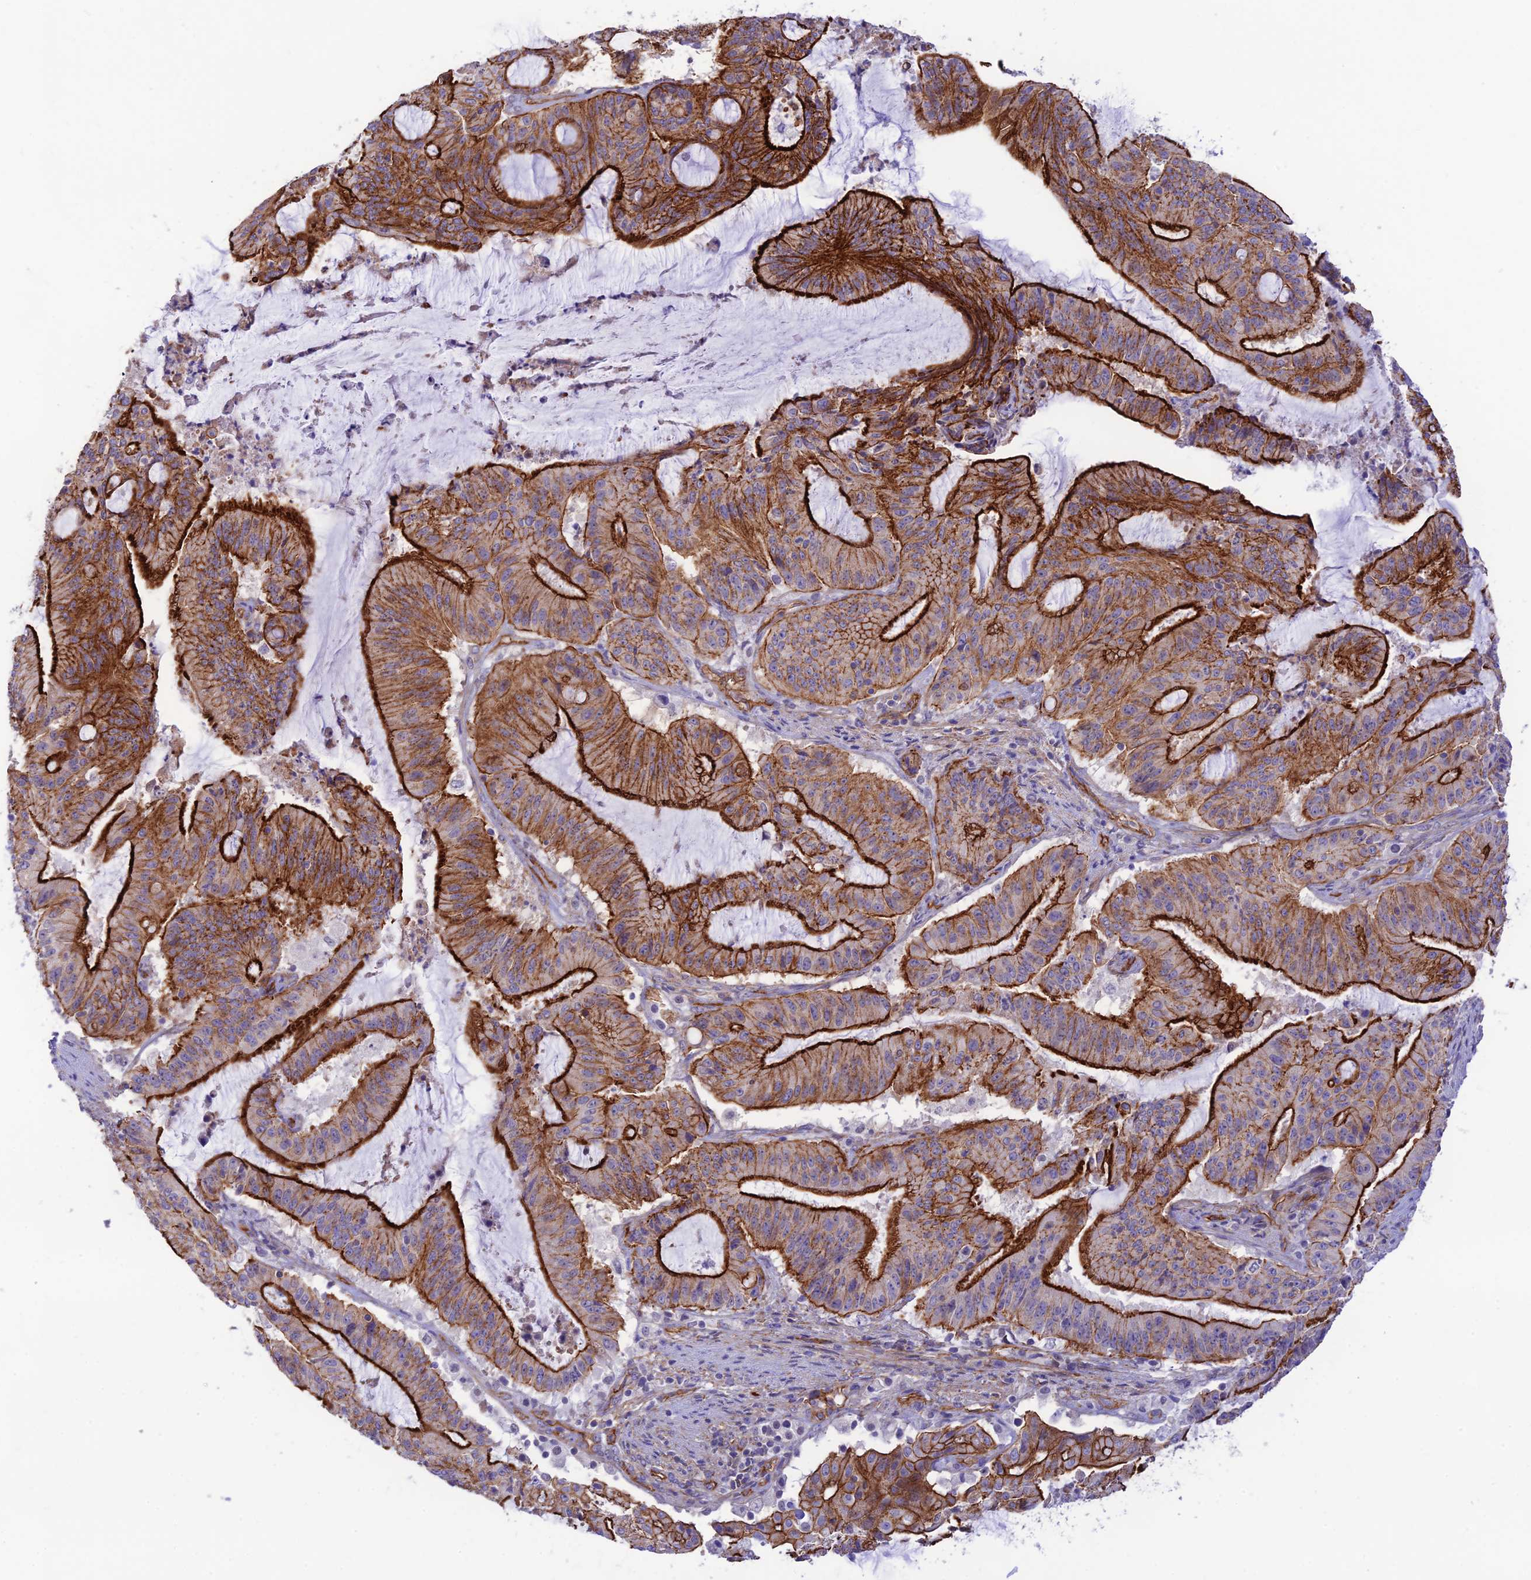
{"staining": {"intensity": "strong", "quantity": "25%-75%", "location": "cytoplasmic/membranous"}, "tissue": "liver cancer", "cell_type": "Tumor cells", "image_type": "cancer", "snomed": [{"axis": "morphology", "description": "Normal tissue, NOS"}, {"axis": "morphology", "description": "Cholangiocarcinoma"}, {"axis": "topography", "description": "Liver"}, {"axis": "topography", "description": "Peripheral nerve tissue"}], "caption": "This is a photomicrograph of immunohistochemistry (IHC) staining of liver cancer, which shows strong staining in the cytoplasmic/membranous of tumor cells.", "gene": "YPEL5", "patient": {"sex": "female", "age": 73}}